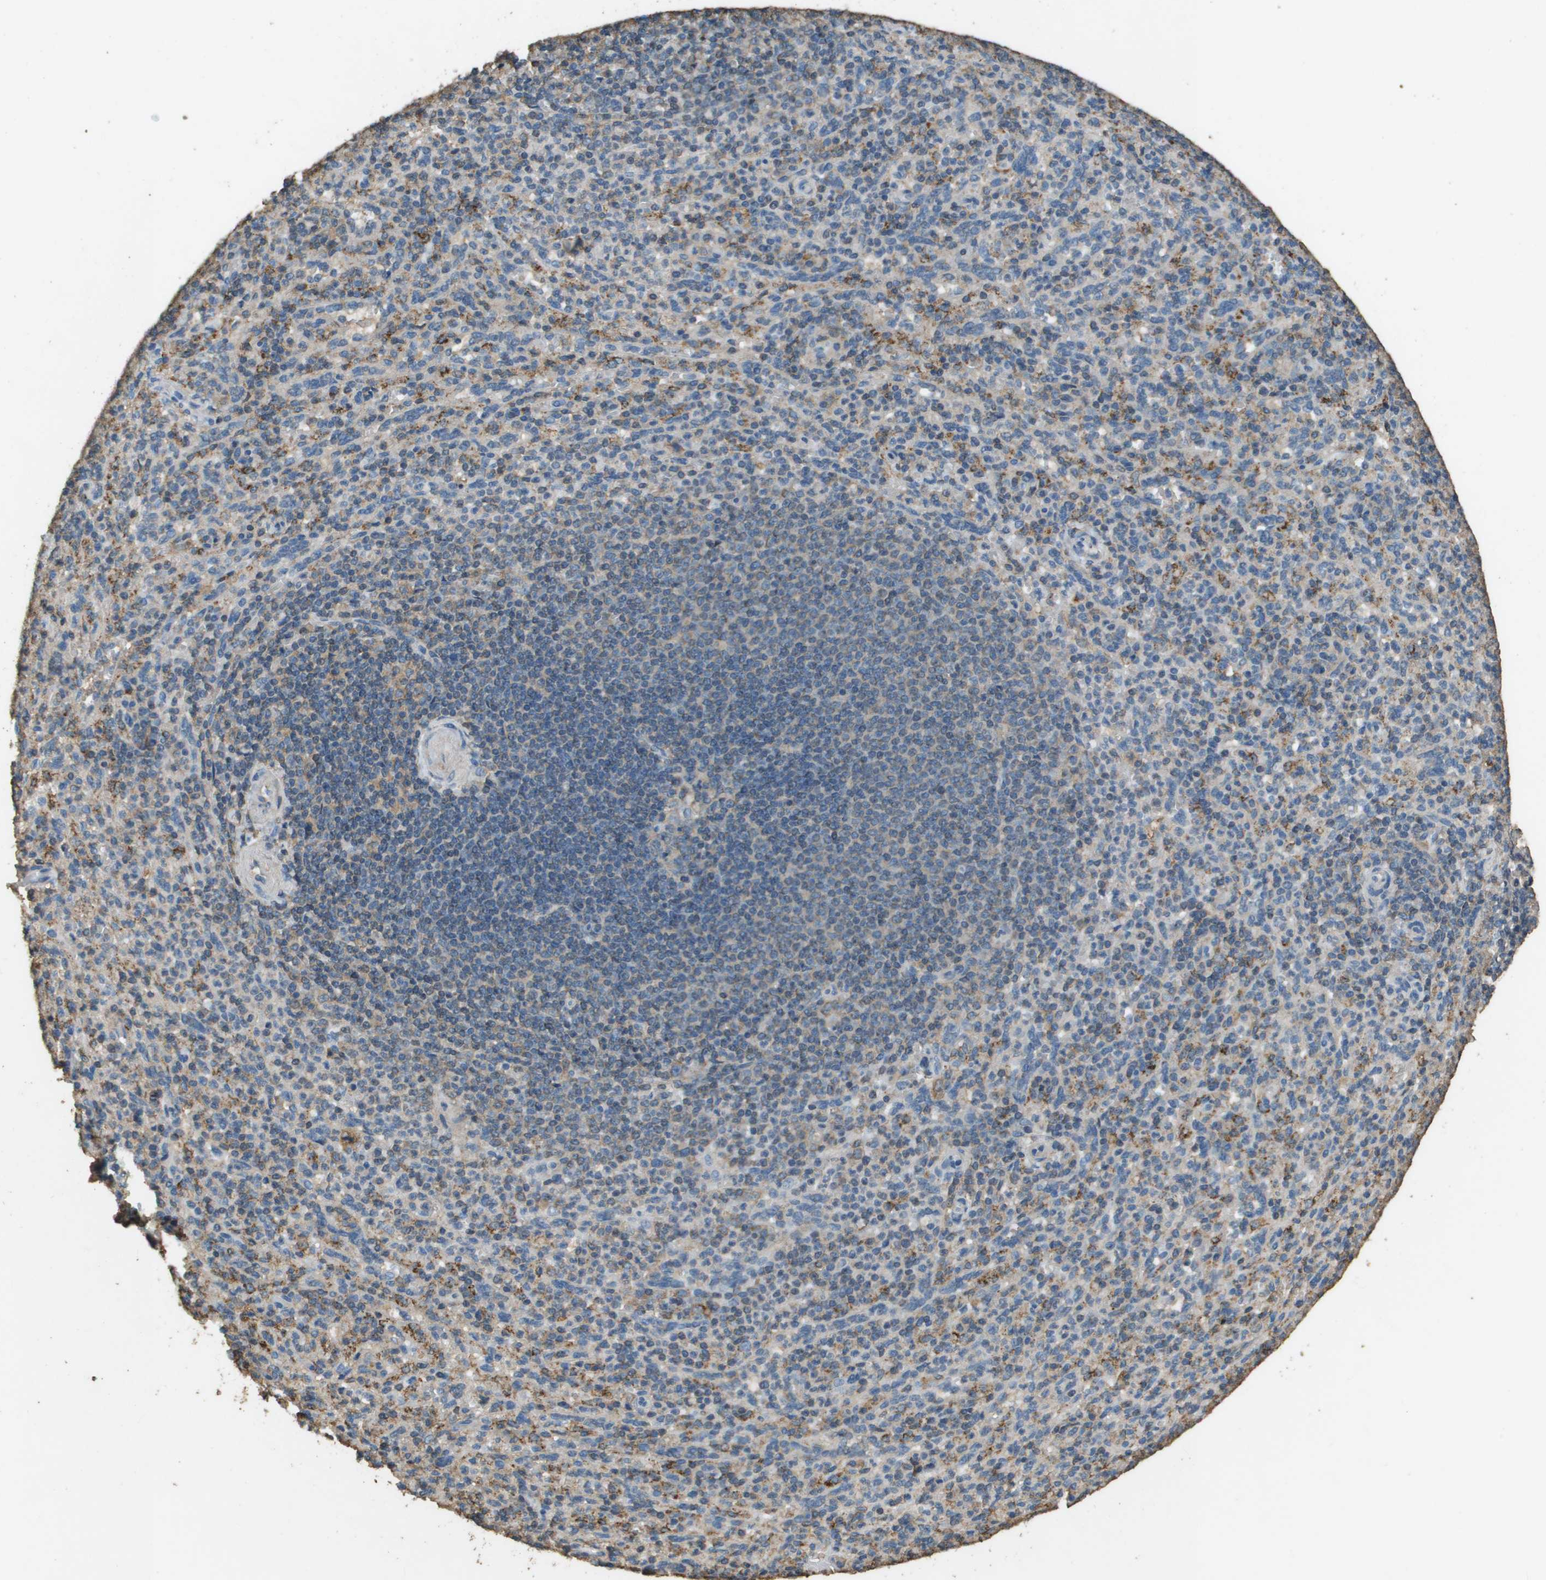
{"staining": {"intensity": "moderate", "quantity": "<25%", "location": "cytoplasmic/membranous"}, "tissue": "spleen", "cell_type": "Cells in red pulp", "image_type": "normal", "snomed": [{"axis": "morphology", "description": "Normal tissue, NOS"}, {"axis": "topography", "description": "Spleen"}], "caption": "Protein positivity by immunohistochemistry reveals moderate cytoplasmic/membranous staining in about <25% of cells in red pulp in benign spleen. (DAB IHC, brown staining for protein, blue staining for nuclei).", "gene": "MS4A7", "patient": {"sex": "male", "age": 36}}